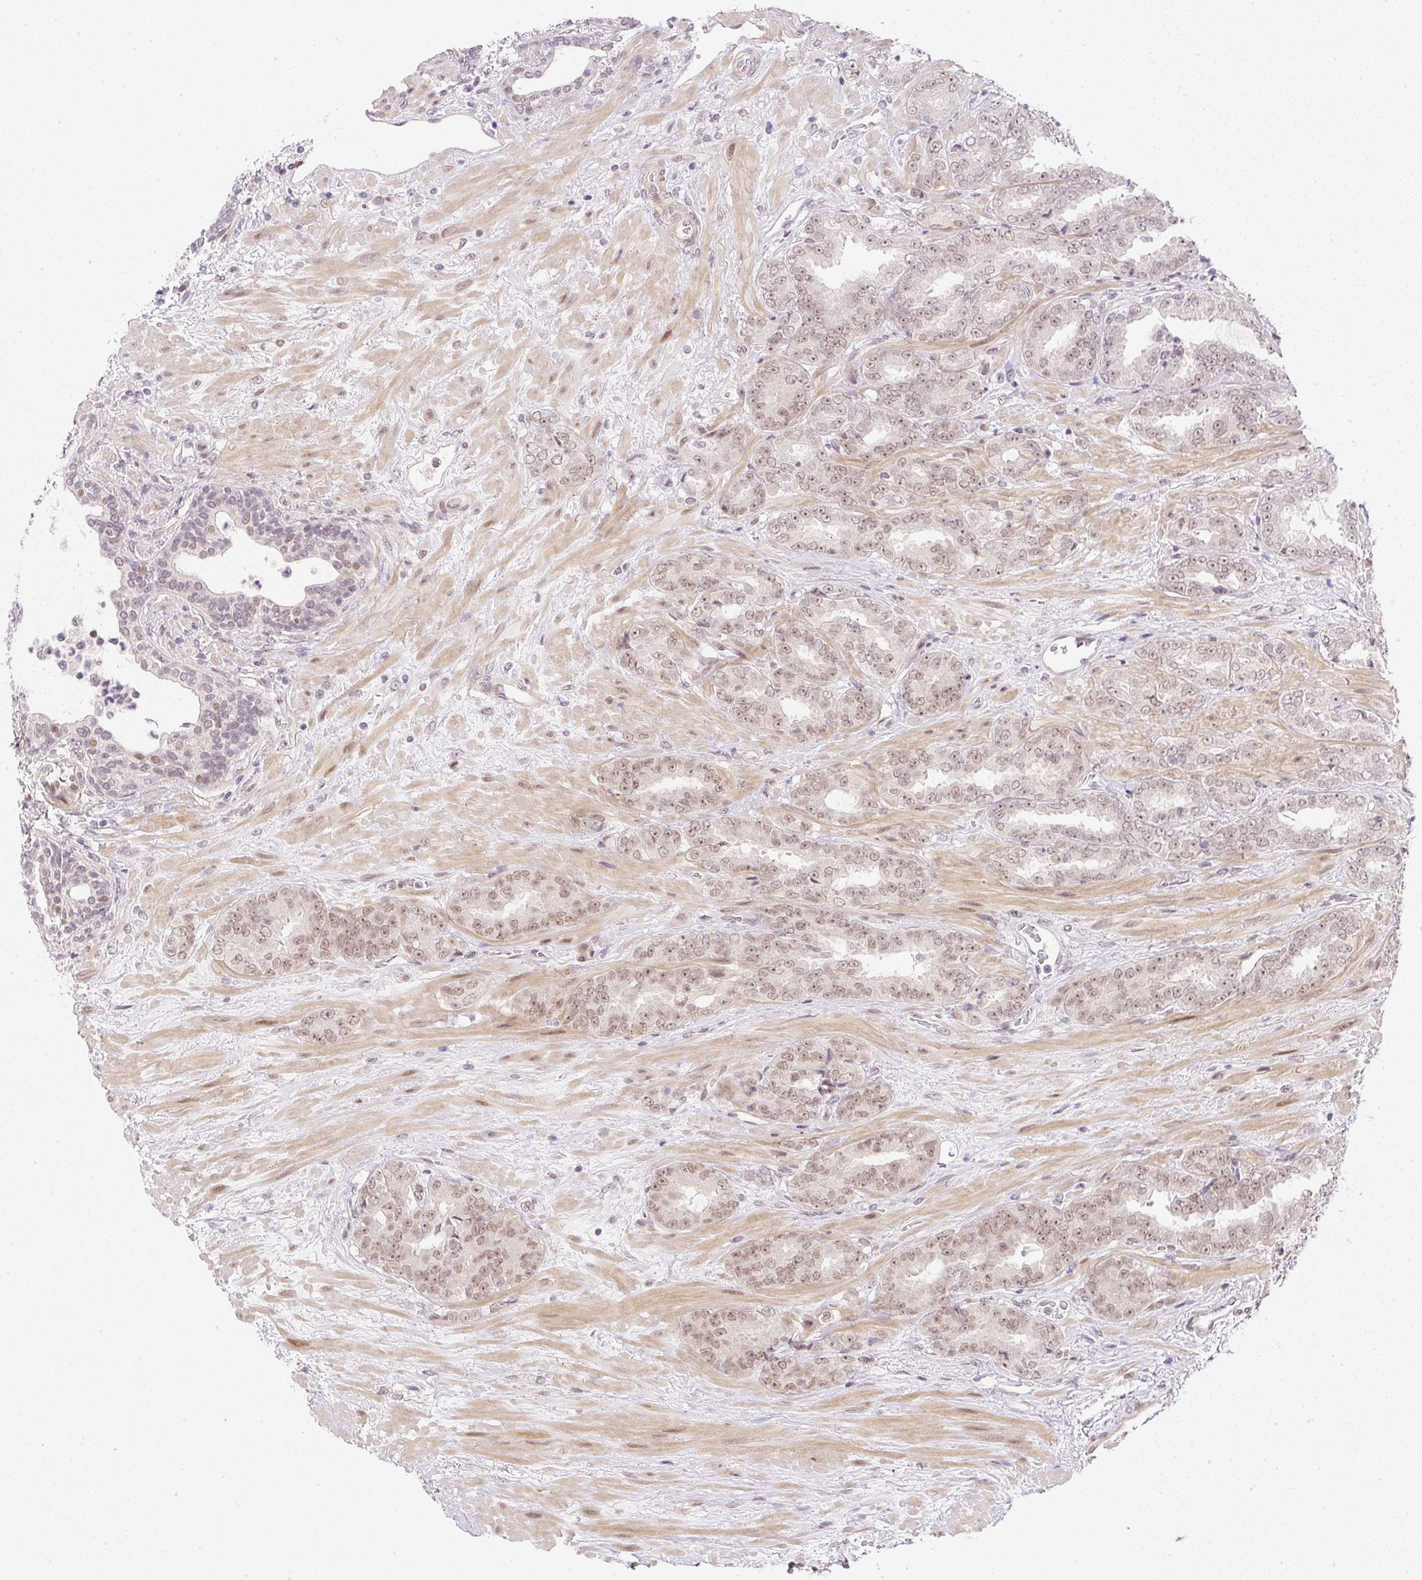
{"staining": {"intensity": "moderate", "quantity": "25%-75%", "location": "nuclear"}, "tissue": "prostate cancer", "cell_type": "Tumor cells", "image_type": "cancer", "snomed": [{"axis": "morphology", "description": "Adenocarcinoma, High grade"}, {"axis": "topography", "description": "Prostate"}], "caption": "IHC image of neoplastic tissue: prostate adenocarcinoma (high-grade) stained using IHC displays medium levels of moderate protein expression localized specifically in the nuclear of tumor cells, appearing as a nuclear brown color.", "gene": "DPPA4", "patient": {"sex": "male", "age": 72}}